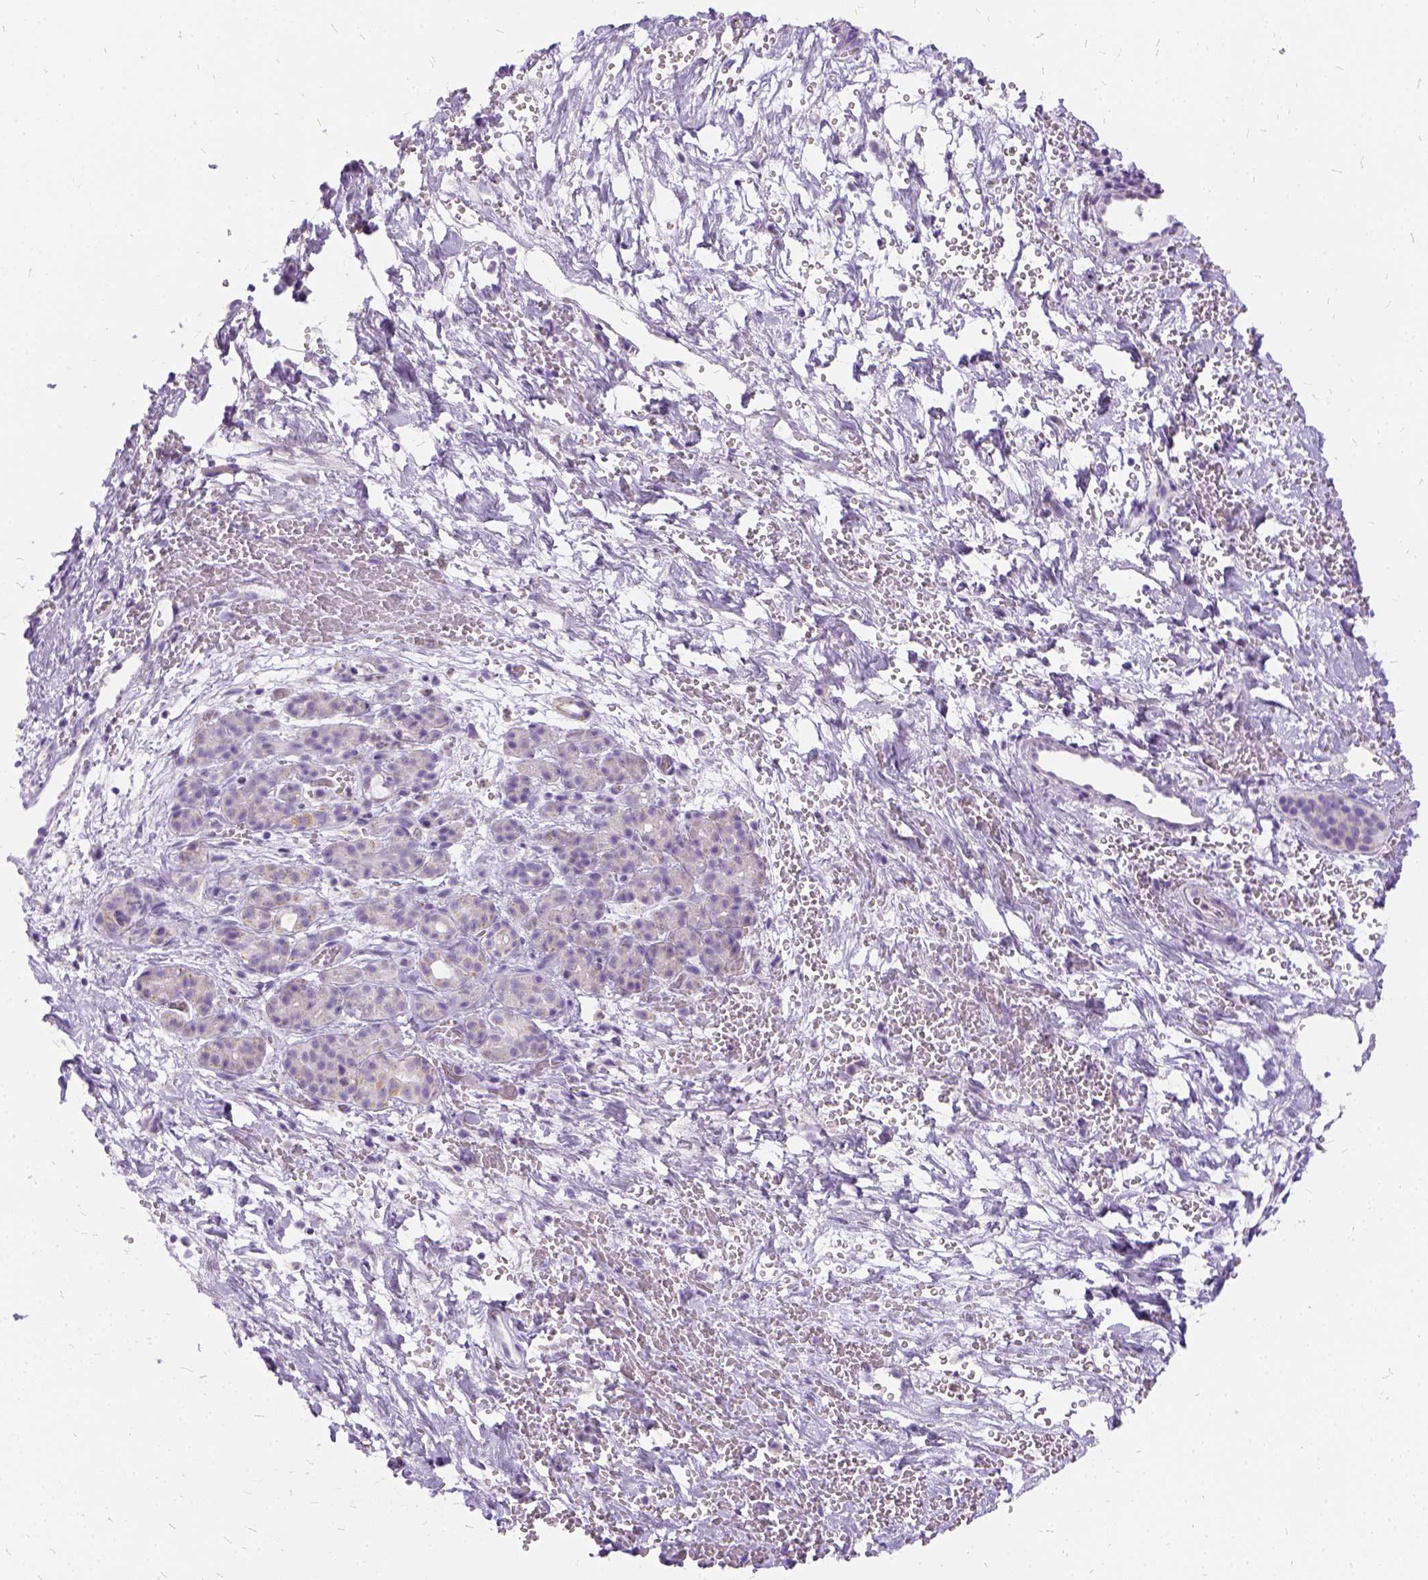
{"staining": {"intensity": "weak", "quantity": "<25%", "location": "cytoplasmic/membranous"}, "tissue": "pancreatic cancer", "cell_type": "Tumor cells", "image_type": "cancer", "snomed": [{"axis": "morphology", "description": "Adenocarcinoma, NOS"}, {"axis": "topography", "description": "Pancreas"}], "caption": "The micrograph shows no significant positivity in tumor cells of pancreatic cancer (adenocarcinoma).", "gene": "FDX1", "patient": {"sex": "male", "age": 44}}